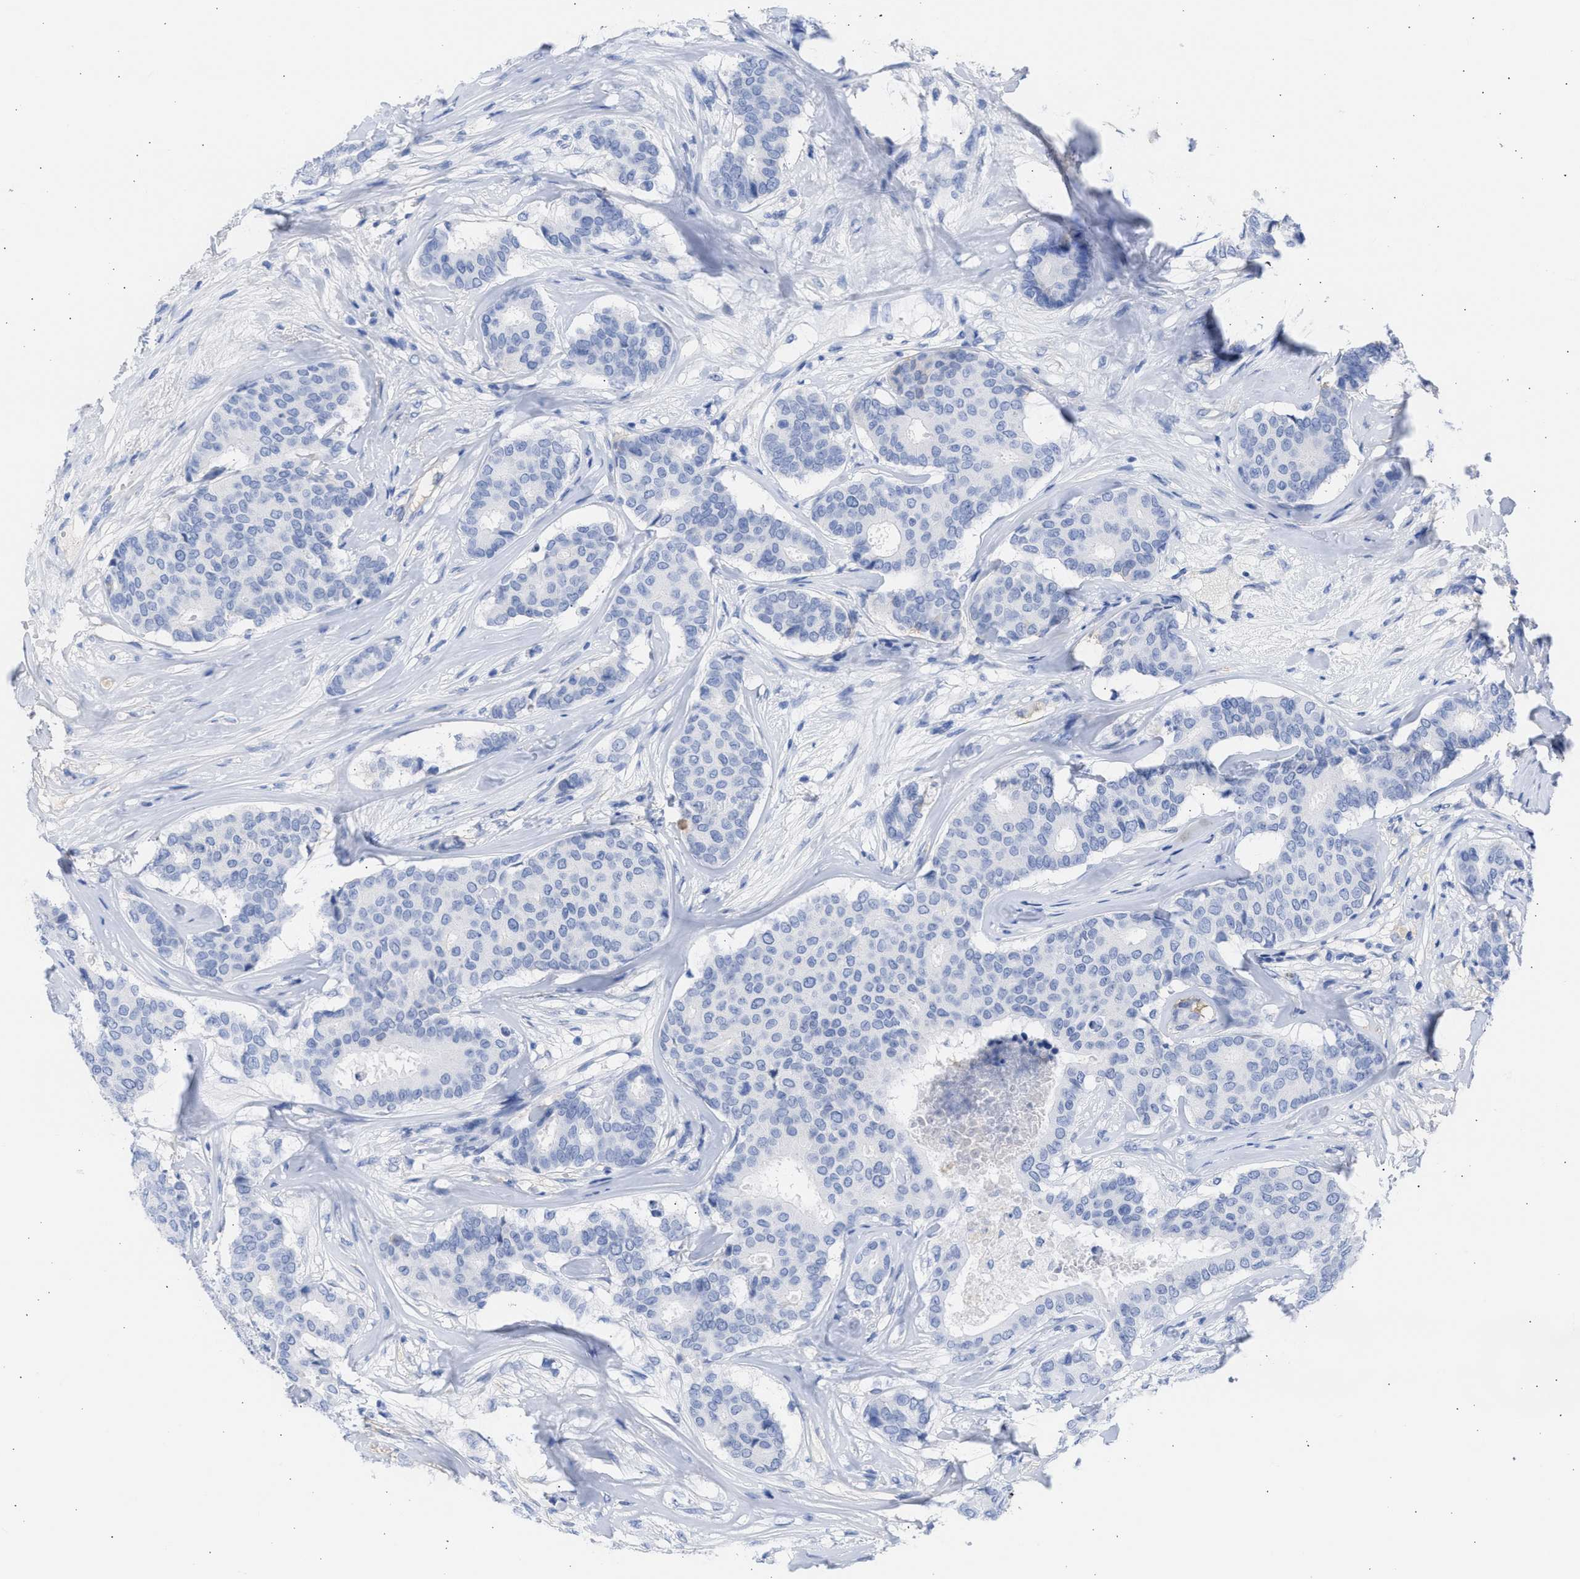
{"staining": {"intensity": "negative", "quantity": "none", "location": "none"}, "tissue": "breast cancer", "cell_type": "Tumor cells", "image_type": "cancer", "snomed": [{"axis": "morphology", "description": "Duct carcinoma"}, {"axis": "topography", "description": "Breast"}], "caption": "Tumor cells are negative for protein expression in human infiltrating ductal carcinoma (breast).", "gene": "RSPH1", "patient": {"sex": "female", "age": 75}}